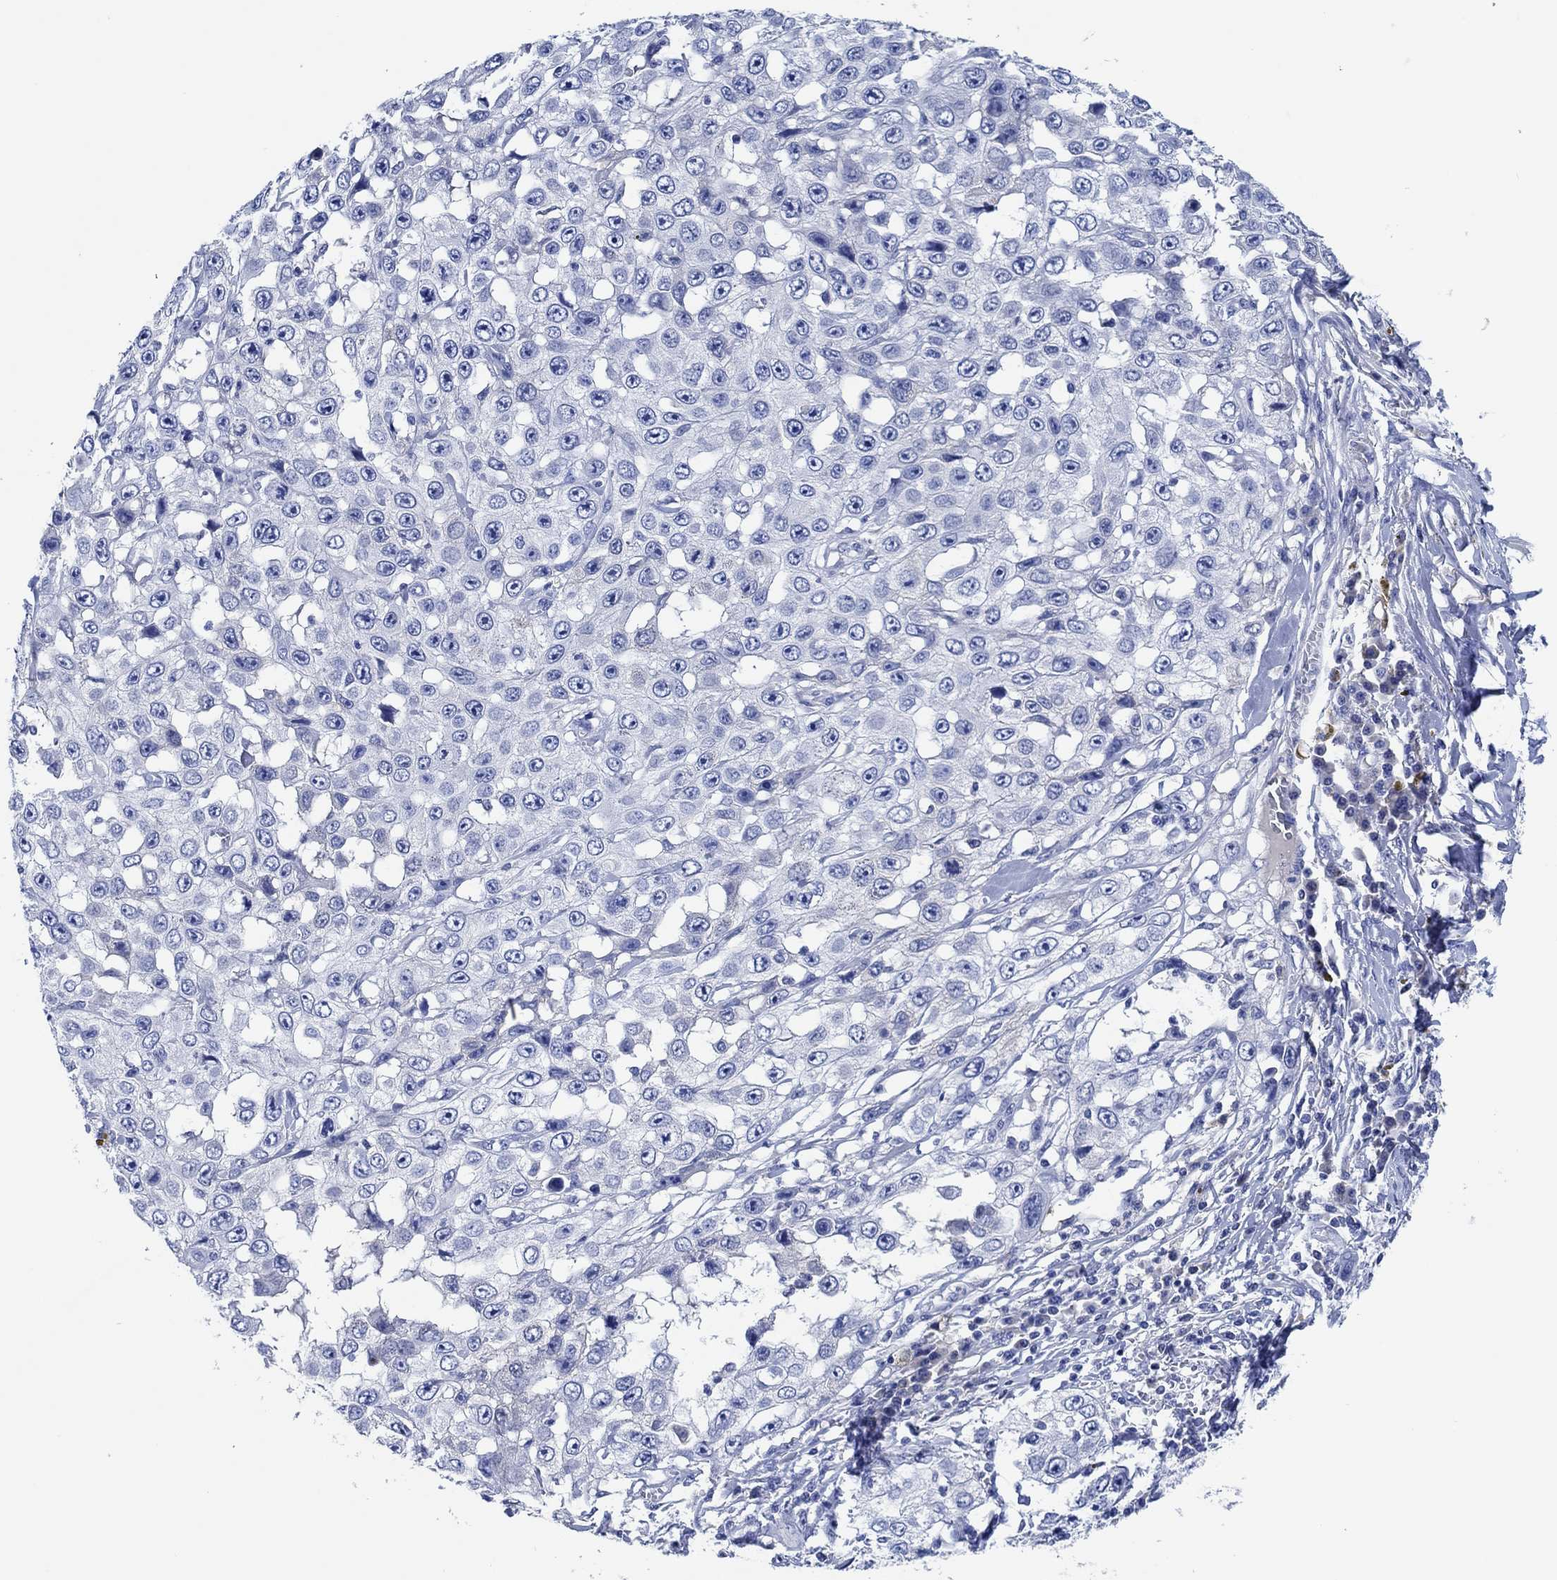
{"staining": {"intensity": "negative", "quantity": "none", "location": "none"}, "tissue": "skin cancer", "cell_type": "Tumor cells", "image_type": "cancer", "snomed": [{"axis": "morphology", "description": "Squamous cell carcinoma, NOS"}, {"axis": "topography", "description": "Skin"}], "caption": "Human skin squamous cell carcinoma stained for a protein using immunohistochemistry exhibits no expression in tumor cells.", "gene": "CPNE6", "patient": {"sex": "male", "age": 82}}